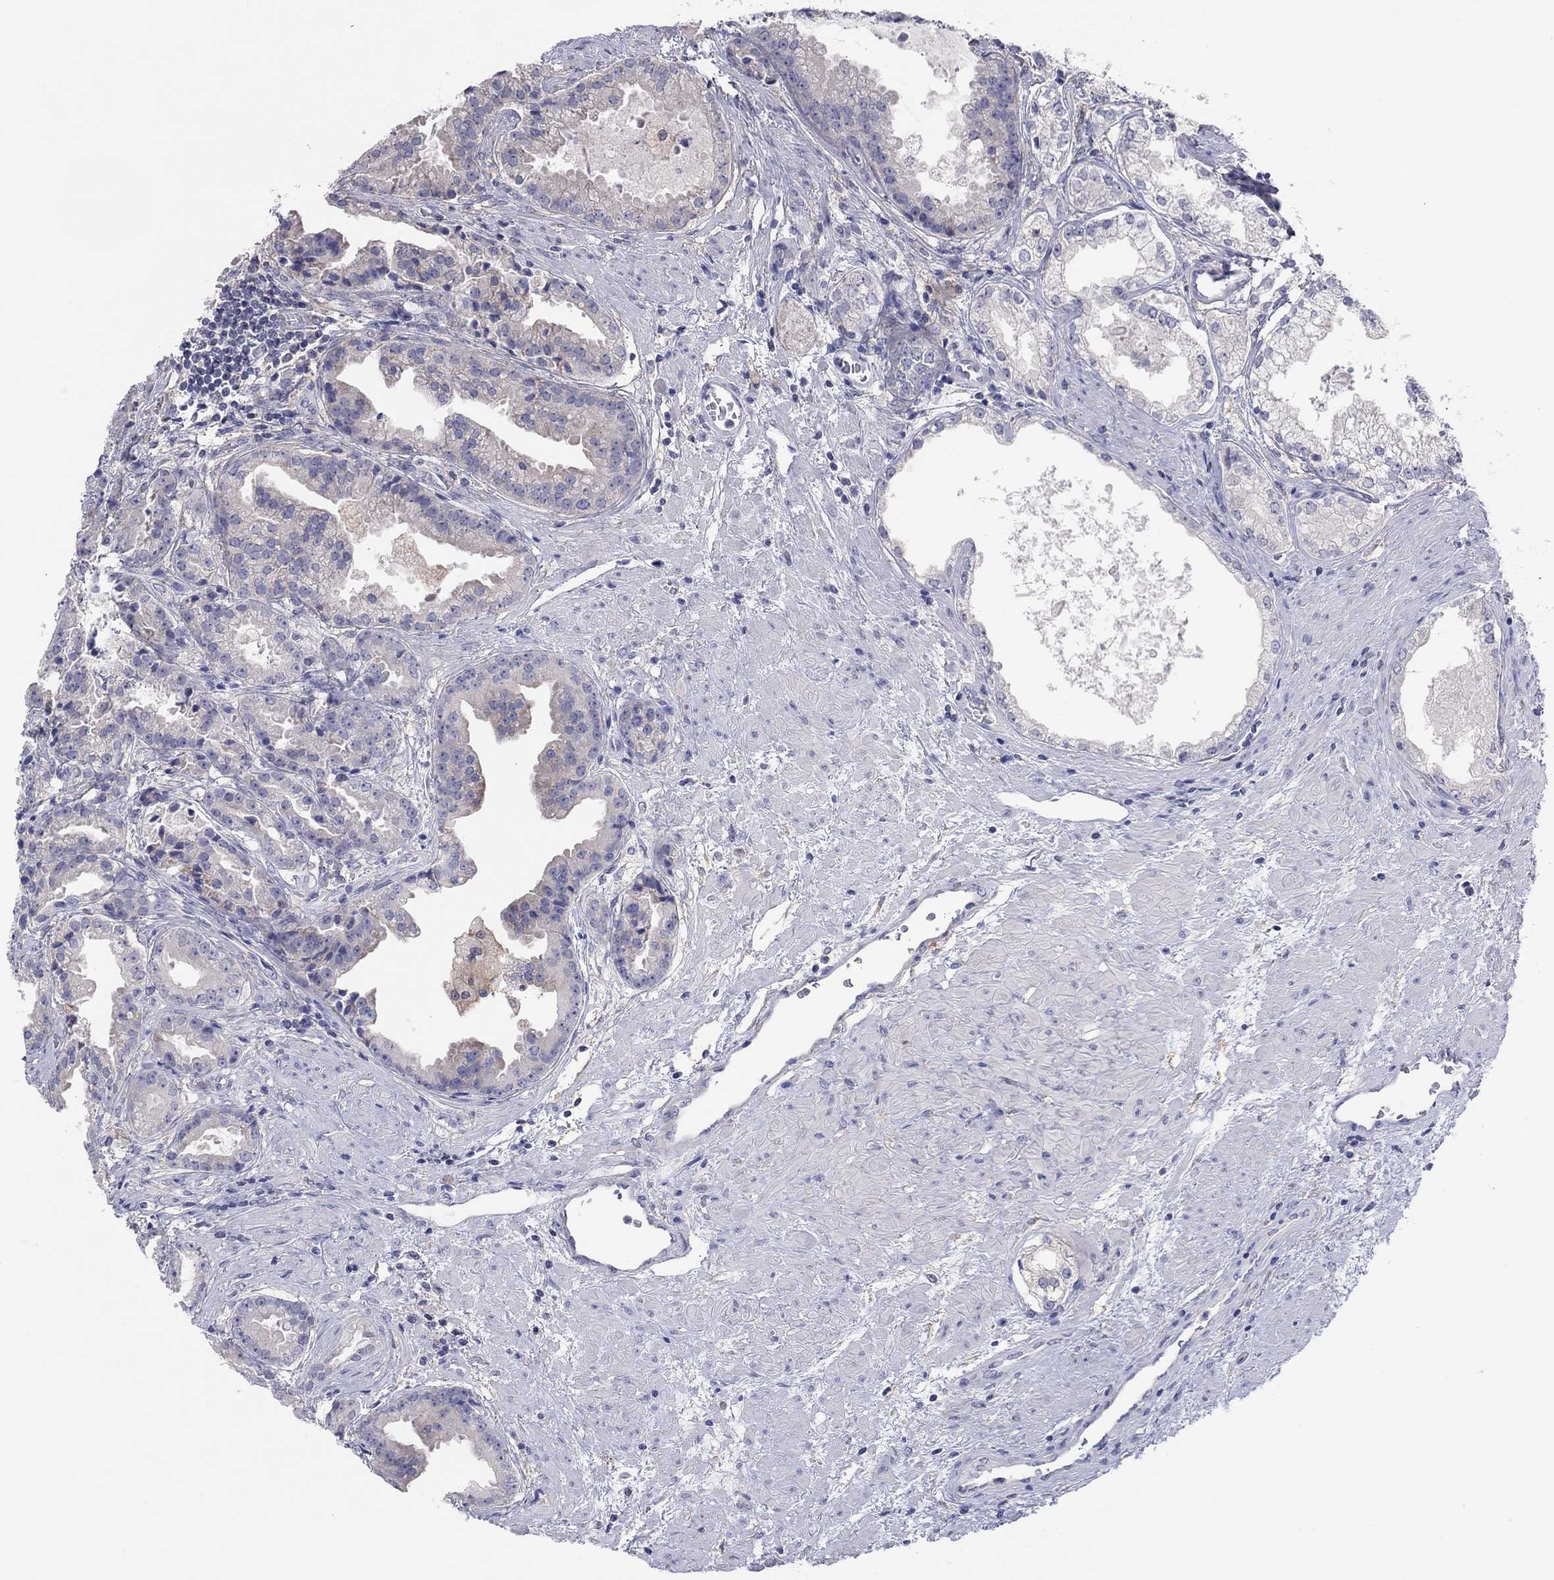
{"staining": {"intensity": "weak", "quantity": "<25%", "location": "cytoplasmic/membranous"}, "tissue": "prostate cancer", "cell_type": "Tumor cells", "image_type": "cancer", "snomed": [{"axis": "morphology", "description": "Adenocarcinoma, NOS"}, {"axis": "morphology", "description": "Adenocarcinoma, High grade"}, {"axis": "topography", "description": "Prostate"}], "caption": "DAB immunohistochemical staining of adenocarcinoma (high-grade) (prostate) demonstrates no significant expression in tumor cells.", "gene": "CYP2B6", "patient": {"sex": "male", "age": 64}}